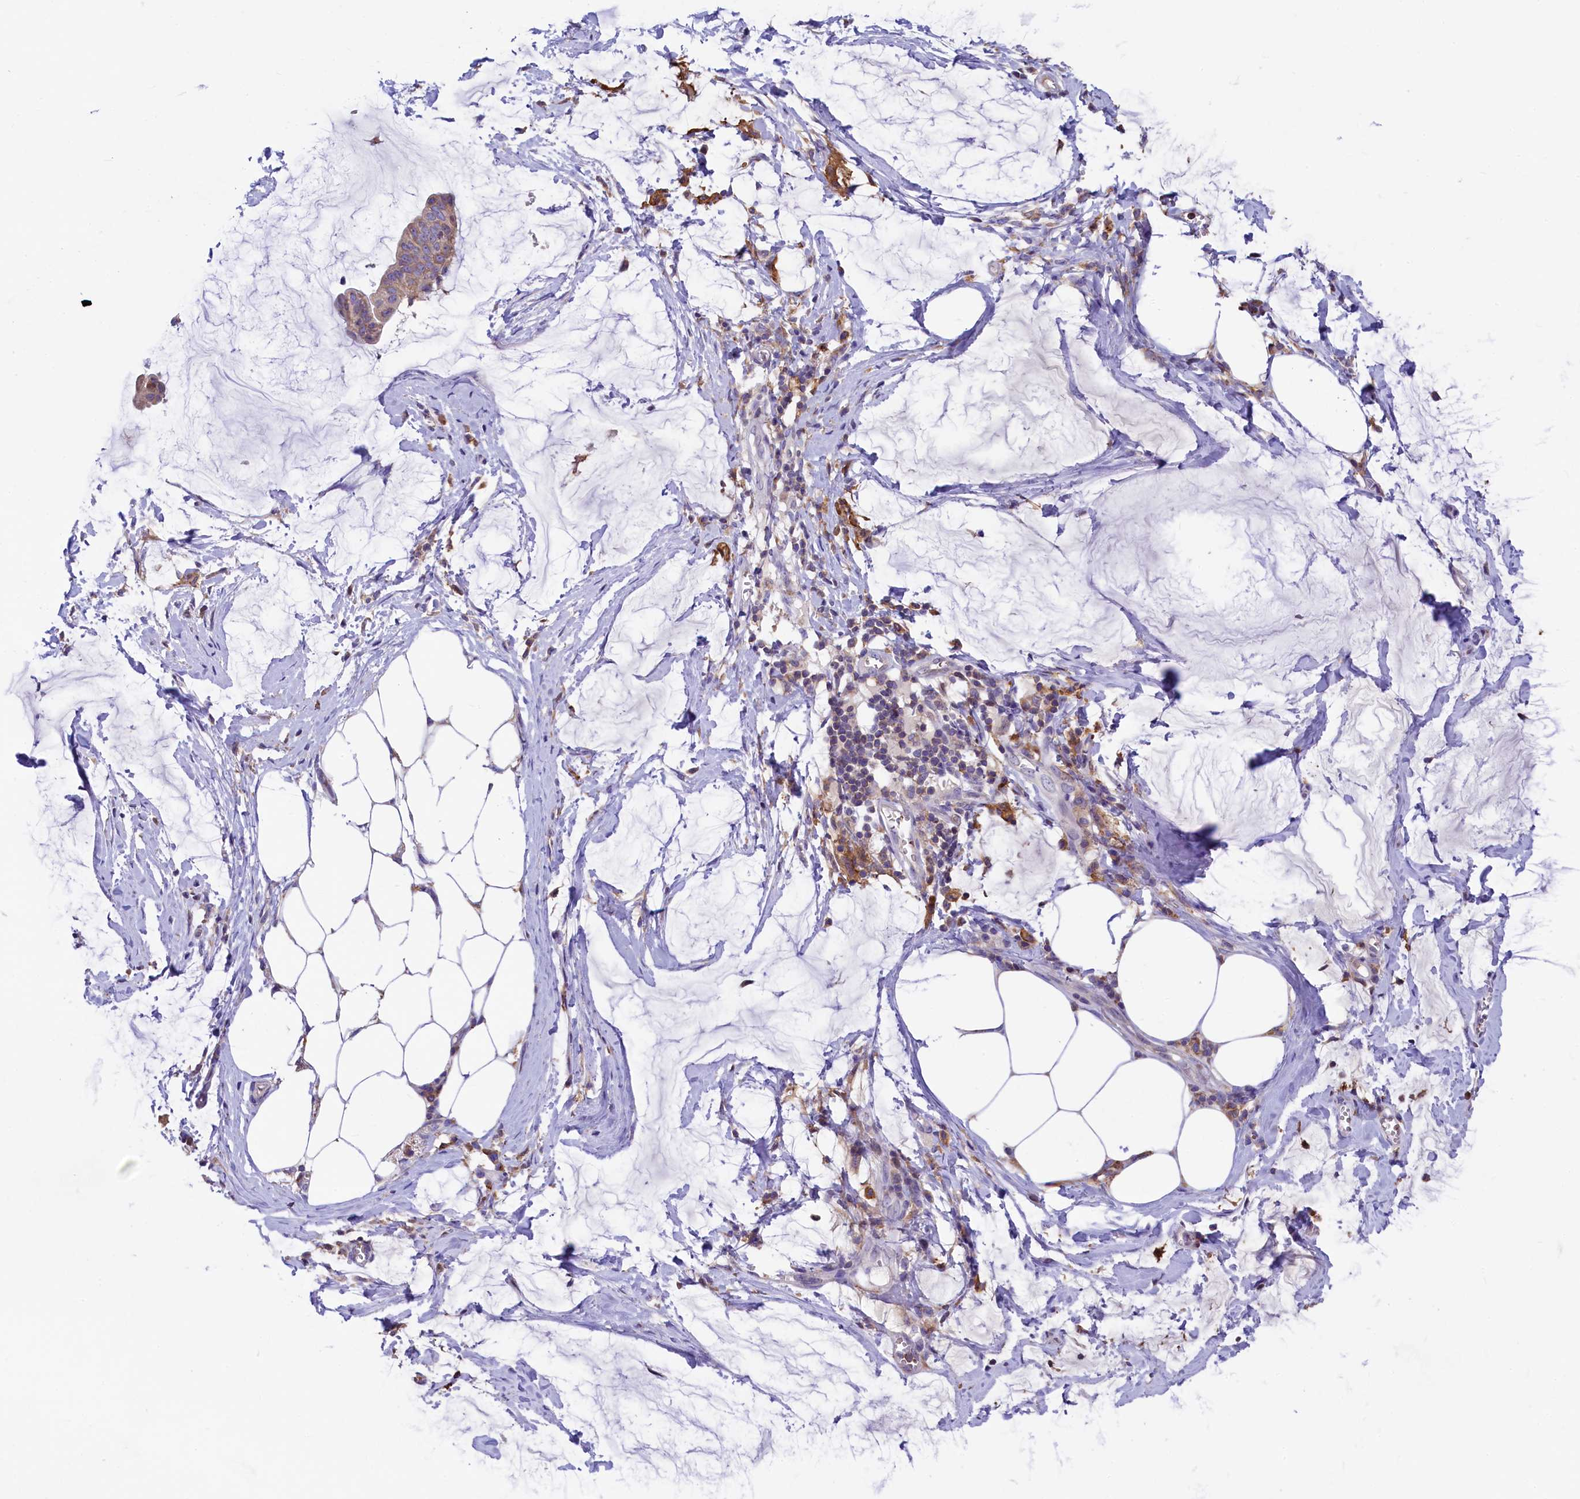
{"staining": {"intensity": "weak", "quantity": ">75%", "location": "cytoplasmic/membranous"}, "tissue": "ovarian cancer", "cell_type": "Tumor cells", "image_type": "cancer", "snomed": [{"axis": "morphology", "description": "Cystadenocarcinoma, mucinous, NOS"}, {"axis": "topography", "description": "Ovary"}], "caption": "A high-resolution photomicrograph shows immunohistochemistry (IHC) staining of mucinous cystadenocarcinoma (ovarian), which reveals weak cytoplasmic/membranous staining in approximately >75% of tumor cells.", "gene": "HPS6", "patient": {"sex": "female", "age": 73}}